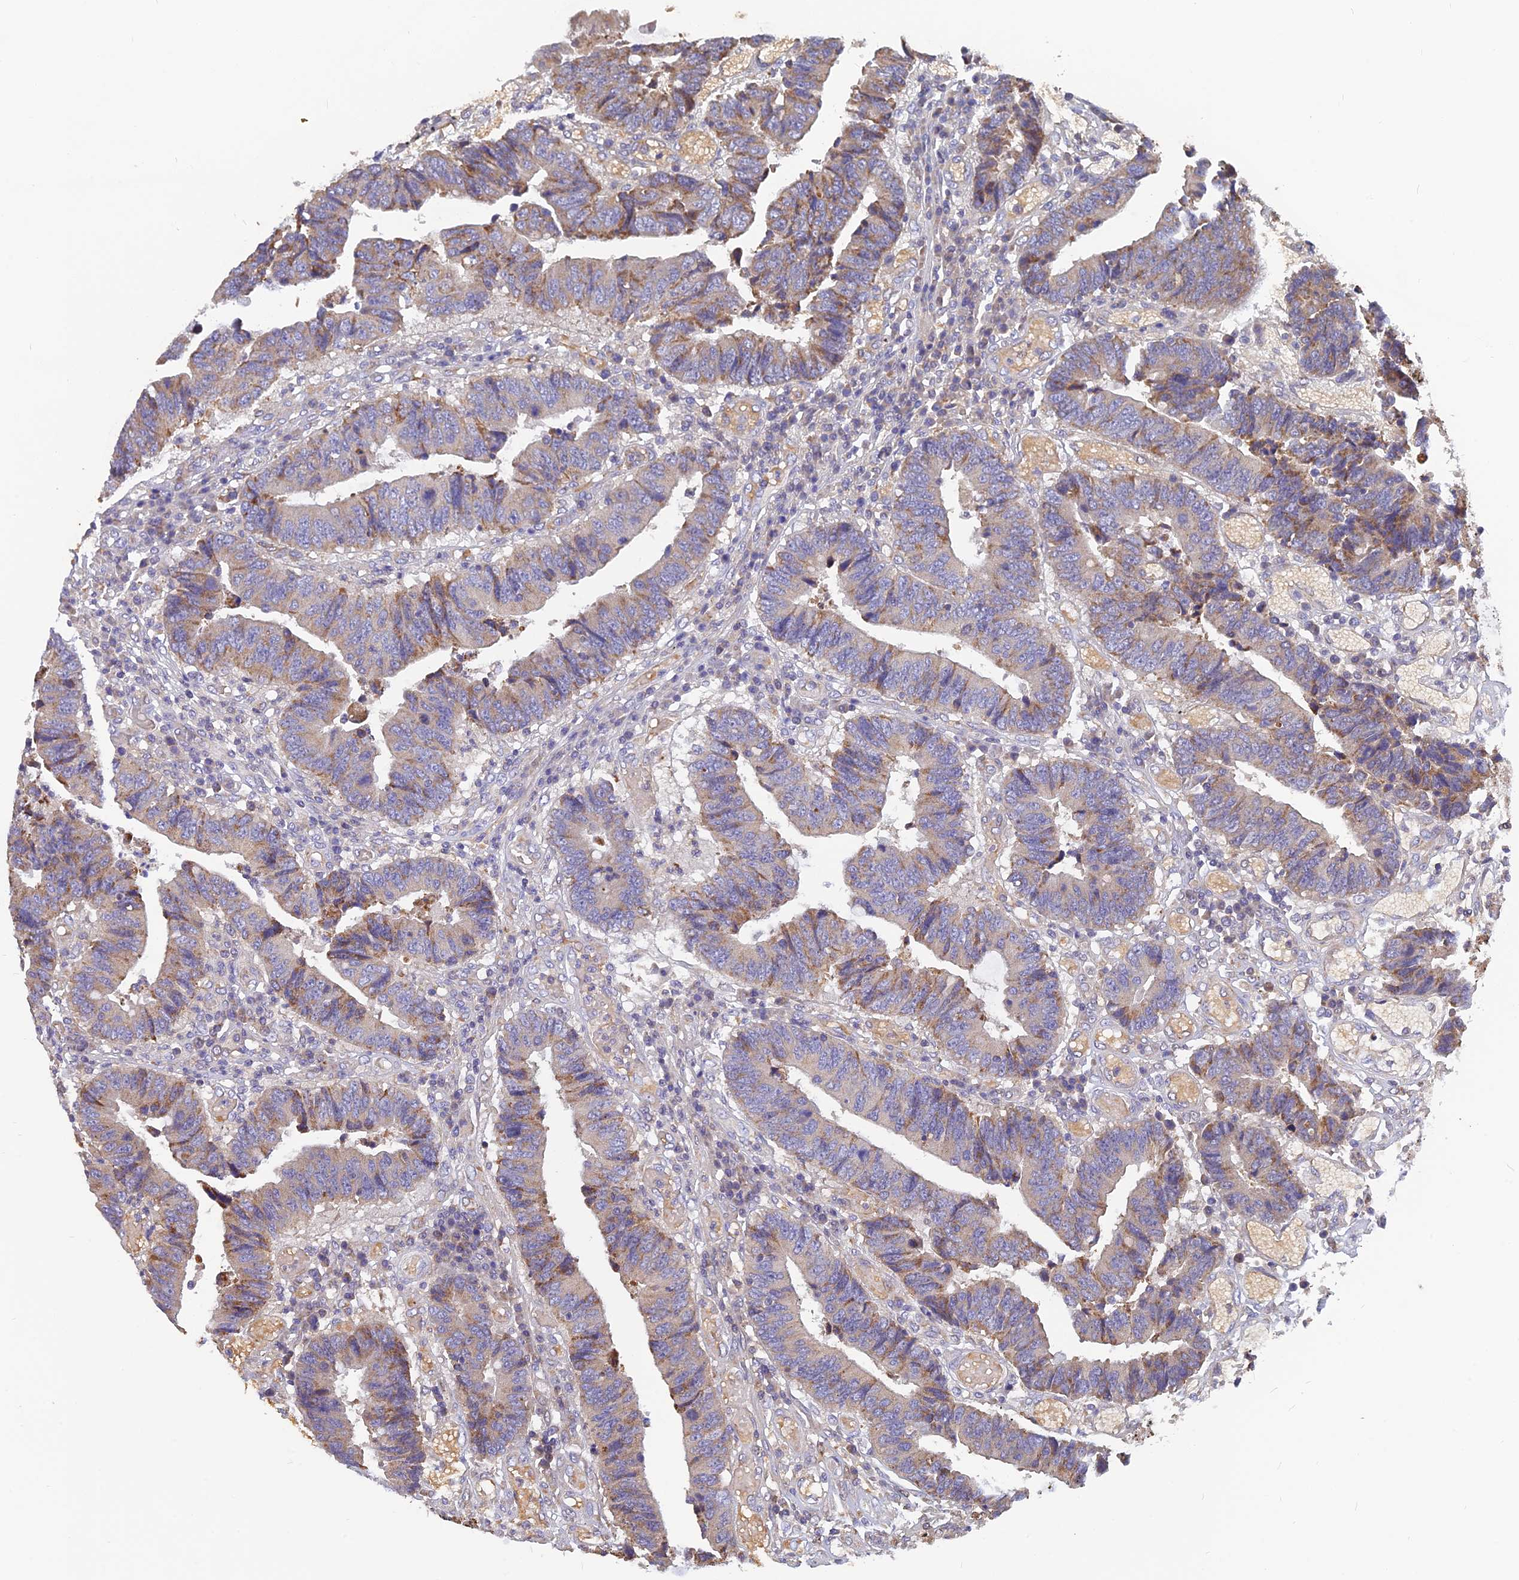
{"staining": {"intensity": "moderate", "quantity": "25%-75%", "location": "cytoplasmic/membranous"}, "tissue": "colorectal cancer", "cell_type": "Tumor cells", "image_type": "cancer", "snomed": [{"axis": "morphology", "description": "Adenocarcinoma, NOS"}, {"axis": "topography", "description": "Rectum"}], "caption": "Protein analysis of colorectal cancer tissue exhibits moderate cytoplasmic/membranous positivity in about 25%-75% of tumor cells. The staining was performed using DAB to visualize the protein expression in brown, while the nuclei were stained in blue with hematoxylin (Magnification: 20x).", "gene": "CACNA1B", "patient": {"sex": "male", "age": 84}}